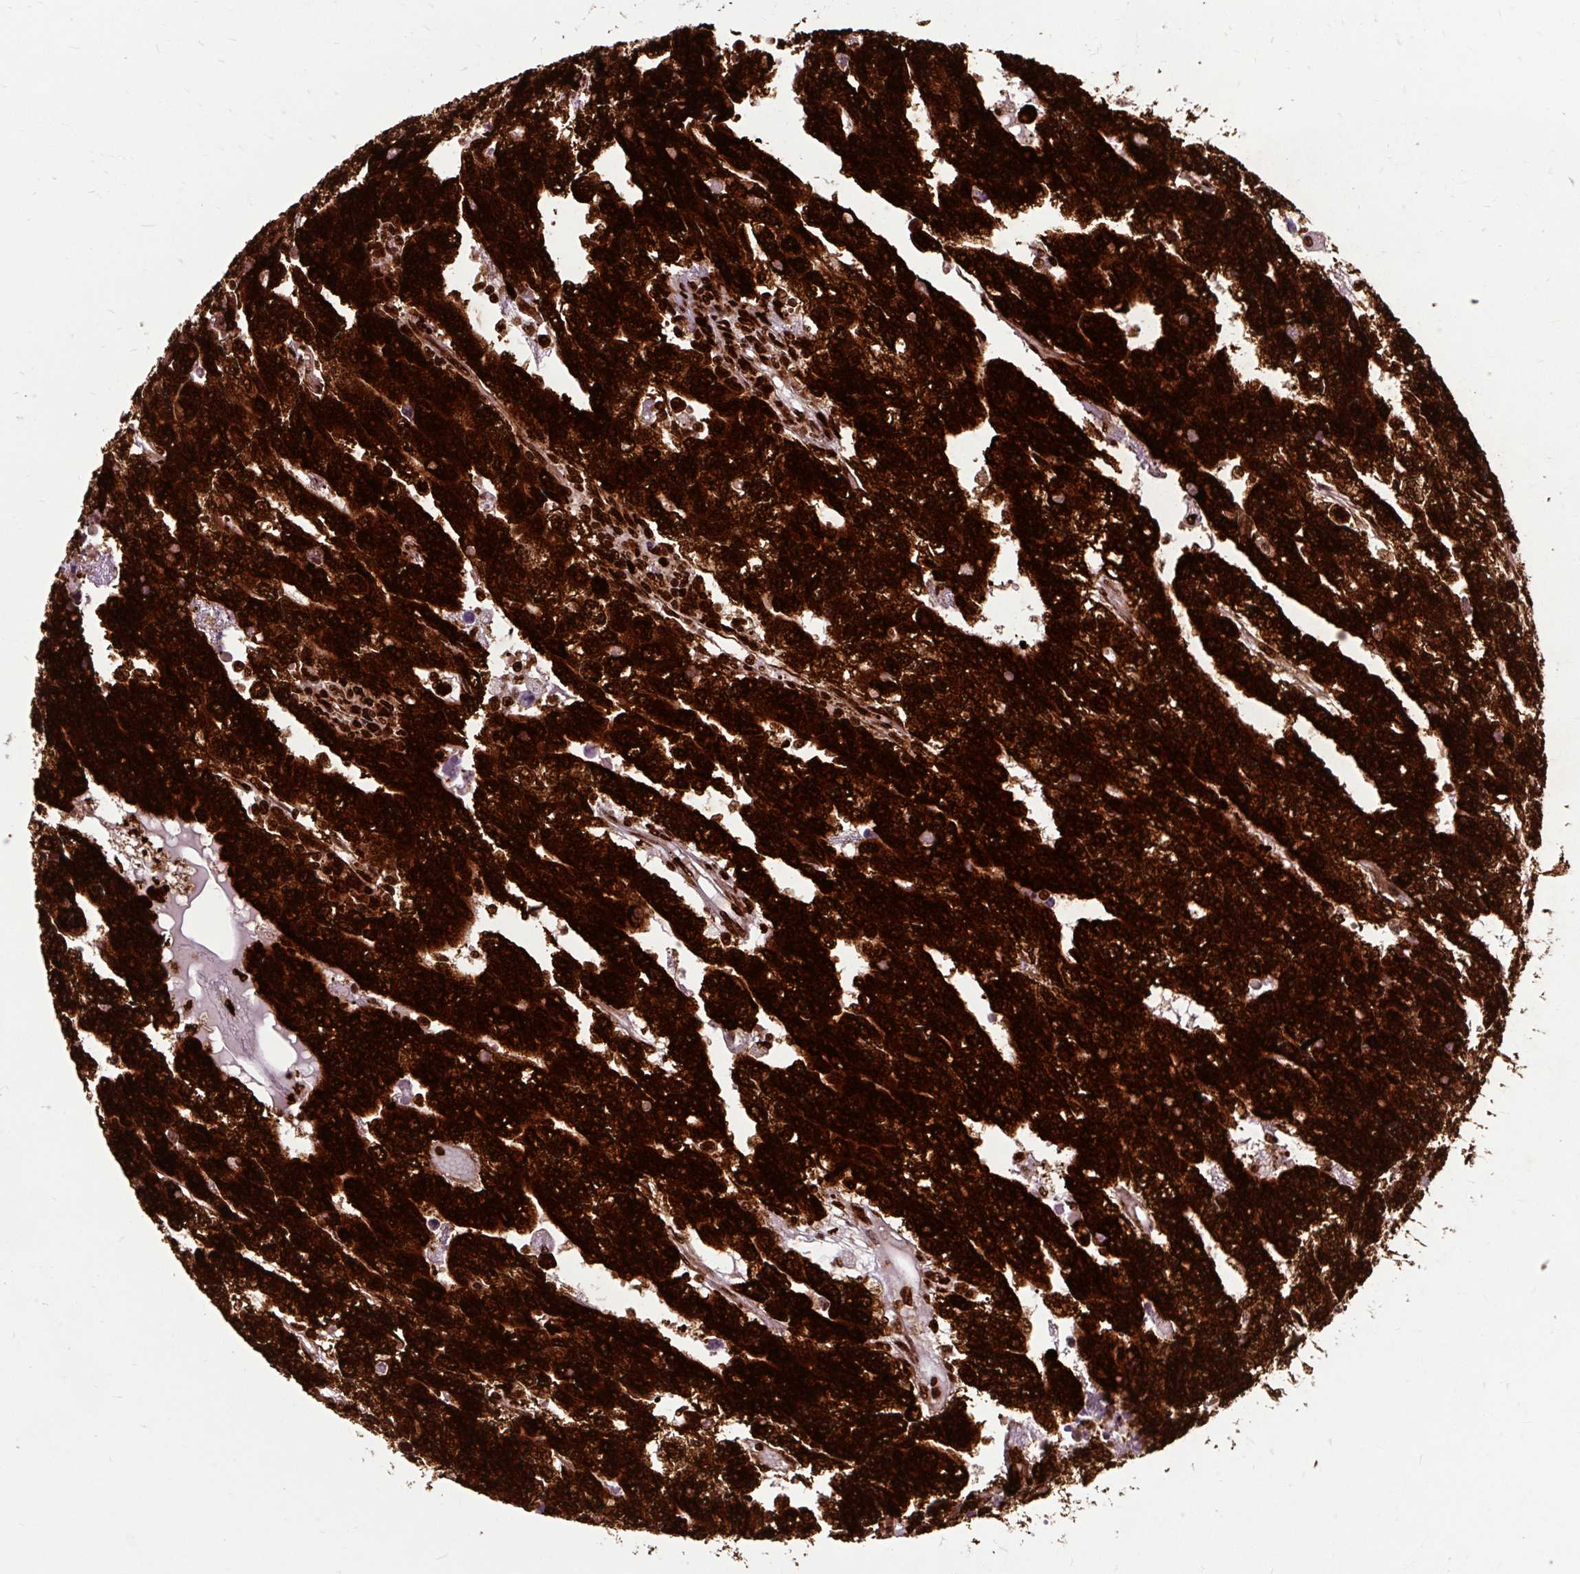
{"staining": {"intensity": "strong", "quantity": ">75%", "location": "cytoplasmic/membranous,nuclear"}, "tissue": "testis cancer", "cell_type": "Tumor cells", "image_type": "cancer", "snomed": [{"axis": "morphology", "description": "Carcinoma, Embryonal, NOS"}, {"axis": "topography", "description": "Testis"}], "caption": "Testis embryonal carcinoma stained for a protein (brown) shows strong cytoplasmic/membranous and nuclear positive expression in about >75% of tumor cells.", "gene": "FUS", "patient": {"sex": "male", "age": 20}}